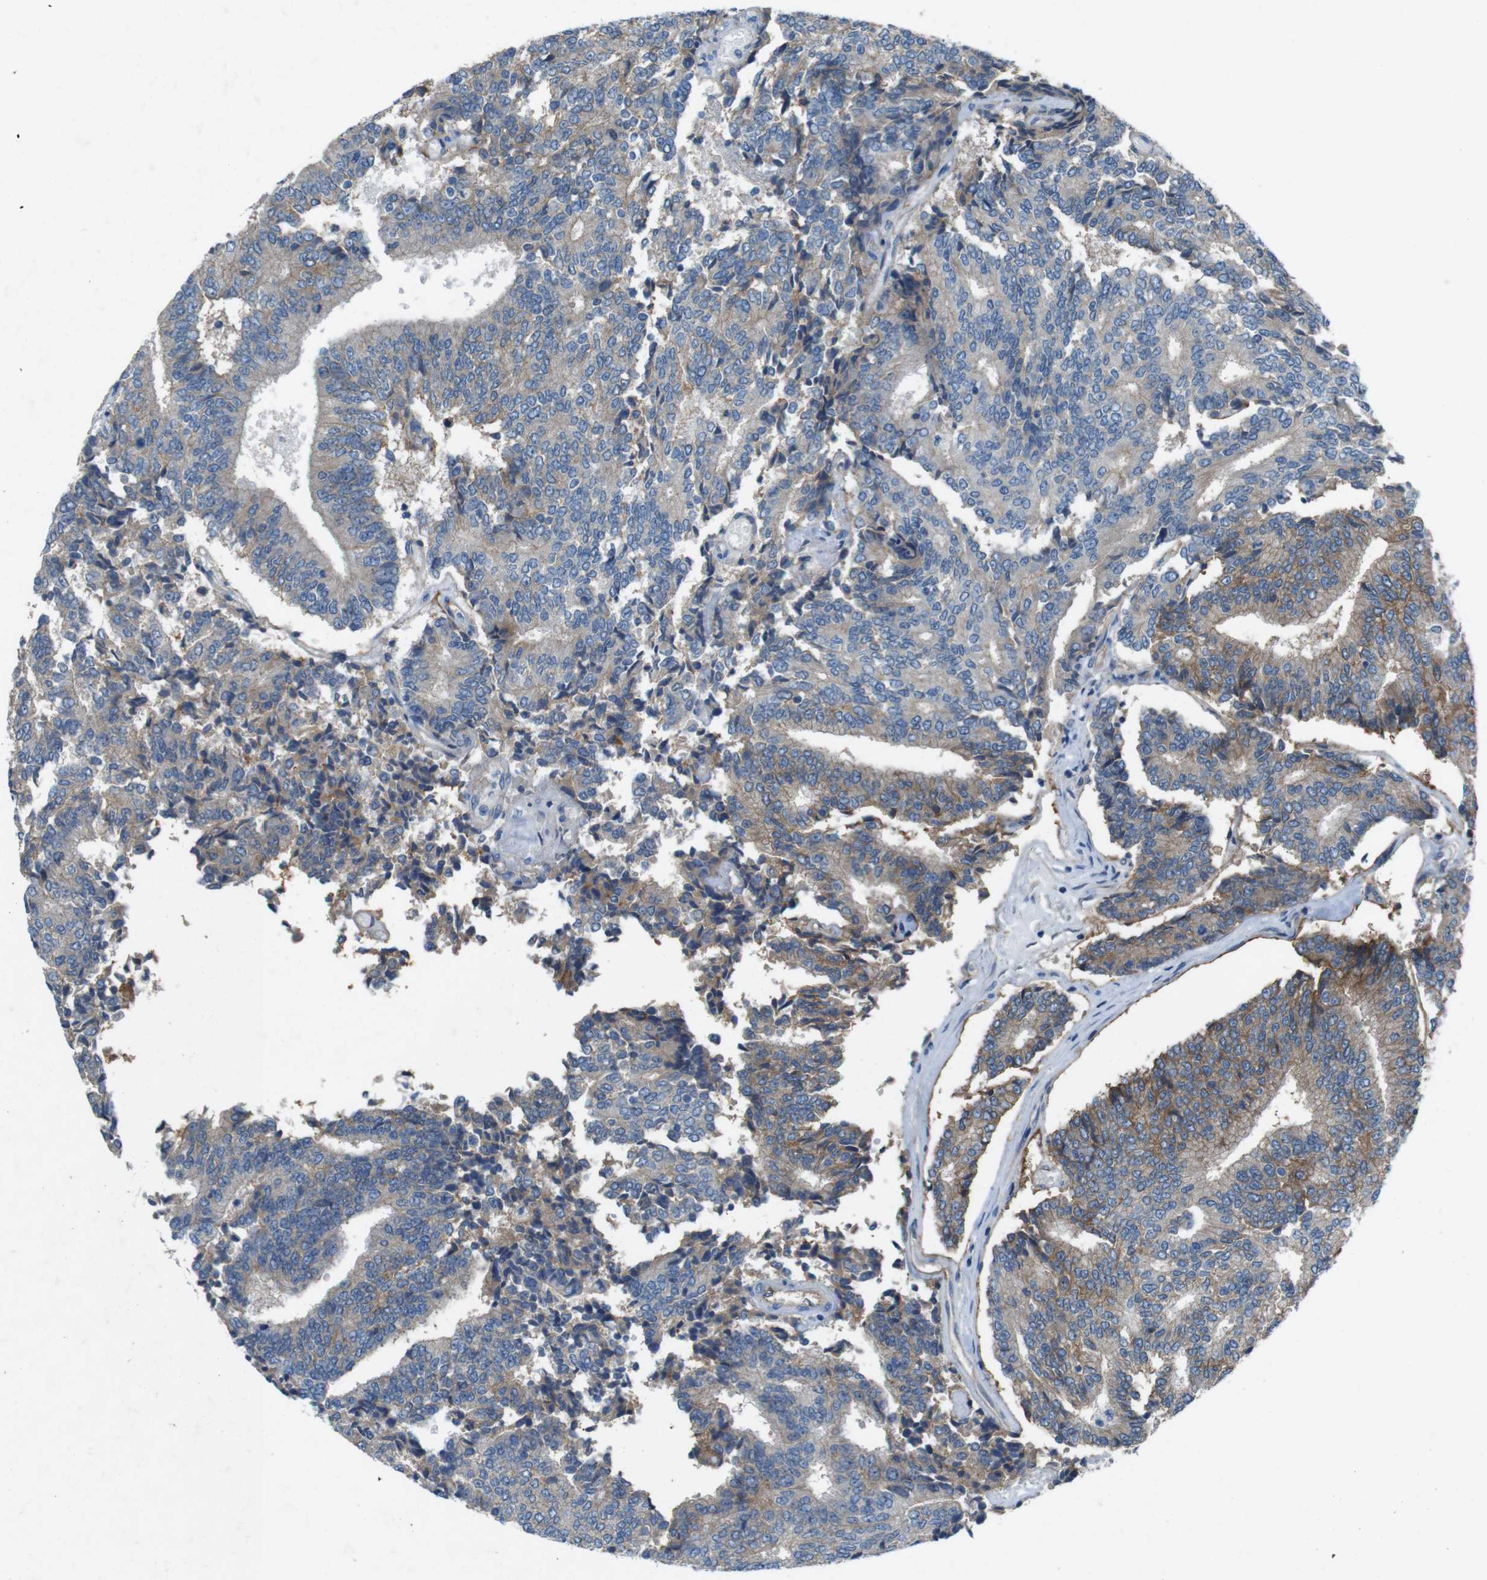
{"staining": {"intensity": "weak", "quantity": "25%-75%", "location": "cytoplasmic/membranous"}, "tissue": "prostate cancer", "cell_type": "Tumor cells", "image_type": "cancer", "snomed": [{"axis": "morphology", "description": "Normal tissue, NOS"}, {"axis": "morphology", "description": "Adenocarcinoma, High grade"}, {"axis": "topography", "description": "Prostate"}, {"axis": "topography", "description": "Seminal veicle"}], "caption": "Immunohistochemistry (IHC) histopathology image of human high-grade adenocarcinoma (prostate) stained for a protein (brown), which reveals low levels of weak cytoplasmic/membranous positivity in about 25%-75% of tumor cells.", "gene": "PVR", "patient": {"sex": "male", "age": 55}}